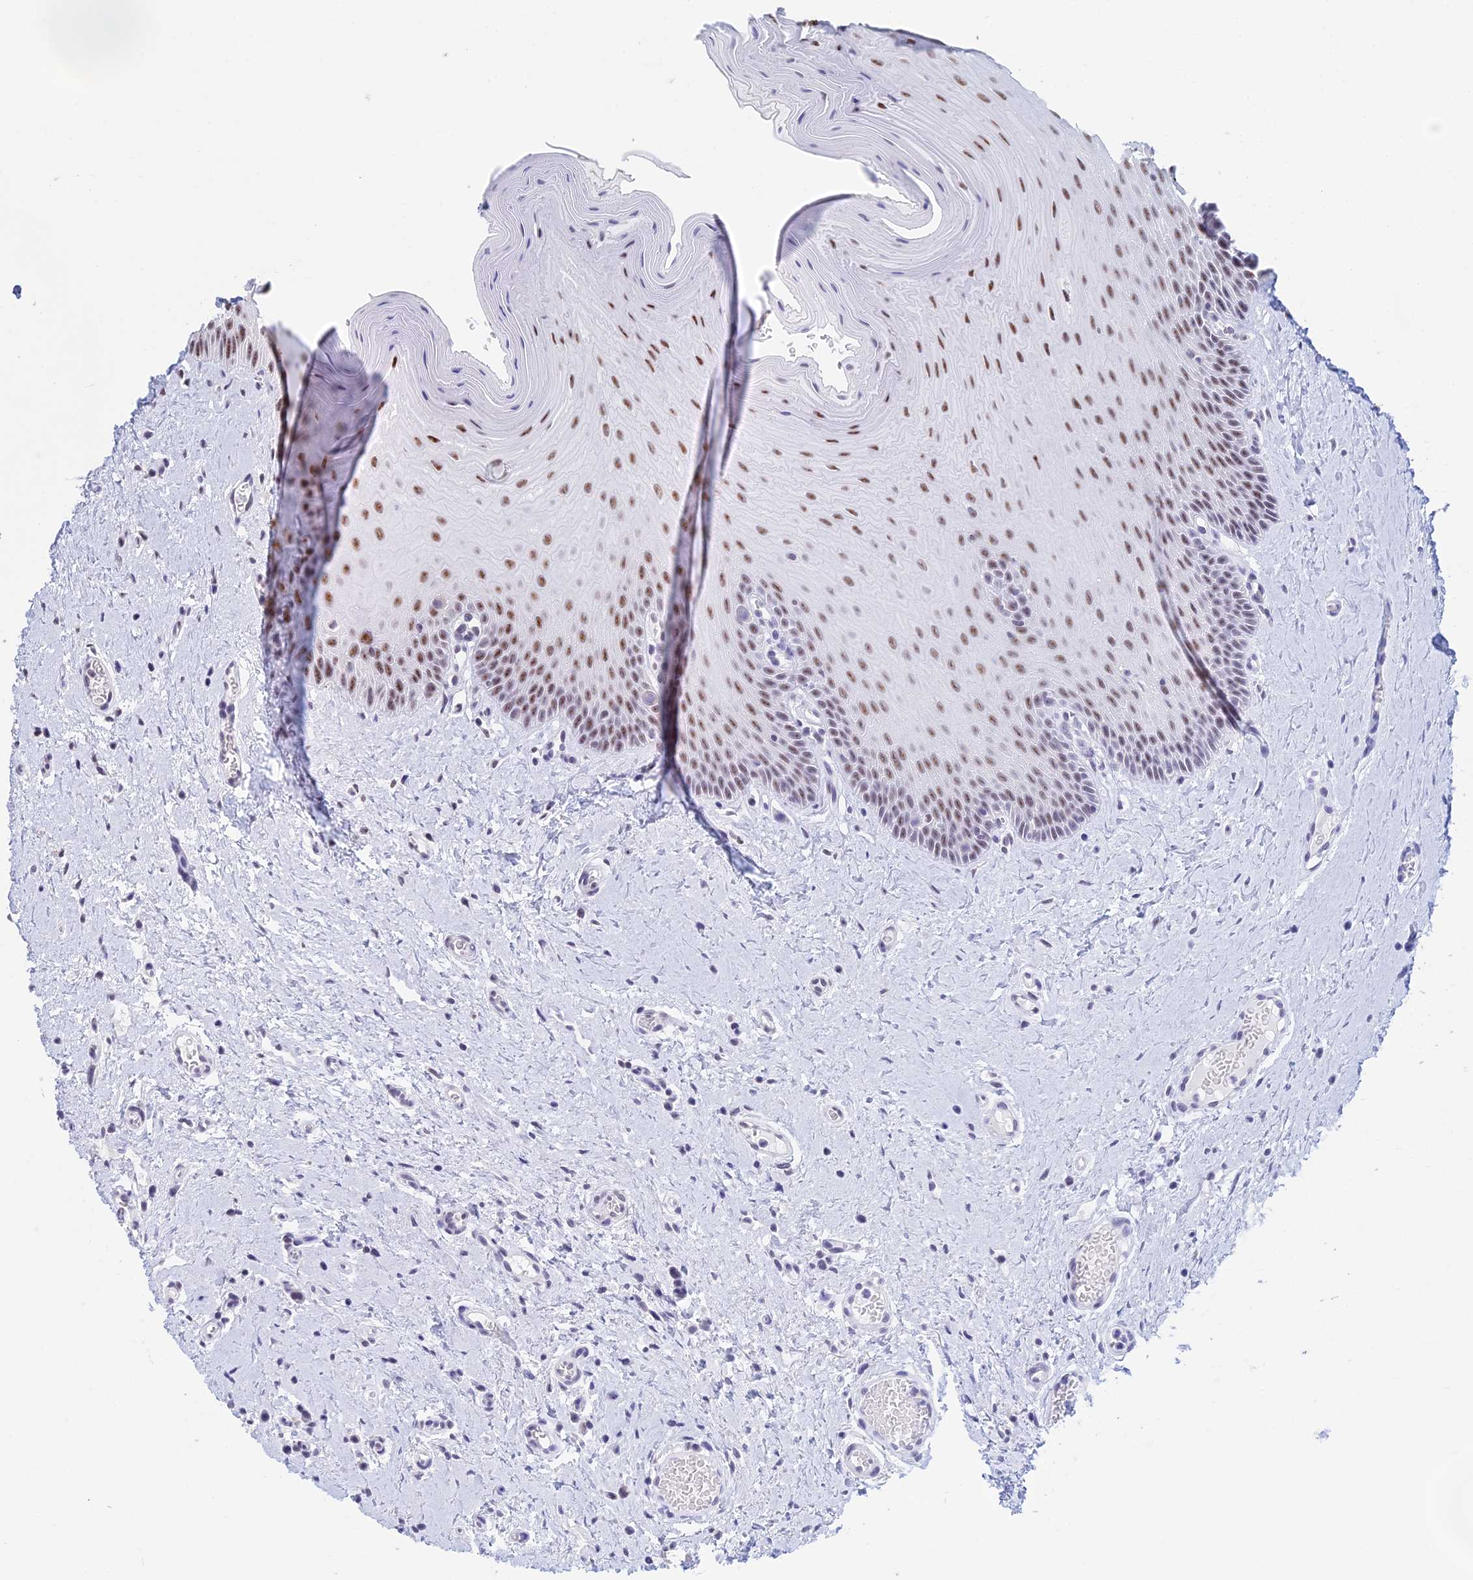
{"staining": {"intensity": "moderate", "quantity": ">75%", "location": "nuclear"}, "tissue": "oral mucosa", "cell_type": "Squamous epithelial cells", "image_type": "normal", "snomed": [{"axis": "morphology", "description": "Normal tissue, NOS"}, {"axis": "topography", "description": "Oral tissue"}, {"axis": "topography", "description": "Tounge, NOS"}], "caption": "Oral mucosa stained for a protein (brown) shows moderate nuclear positive positivity in approximately >75% of squamous epithelial cells.", "gene": "KLF14", "patient": {"sex": "male", "age": 47}}